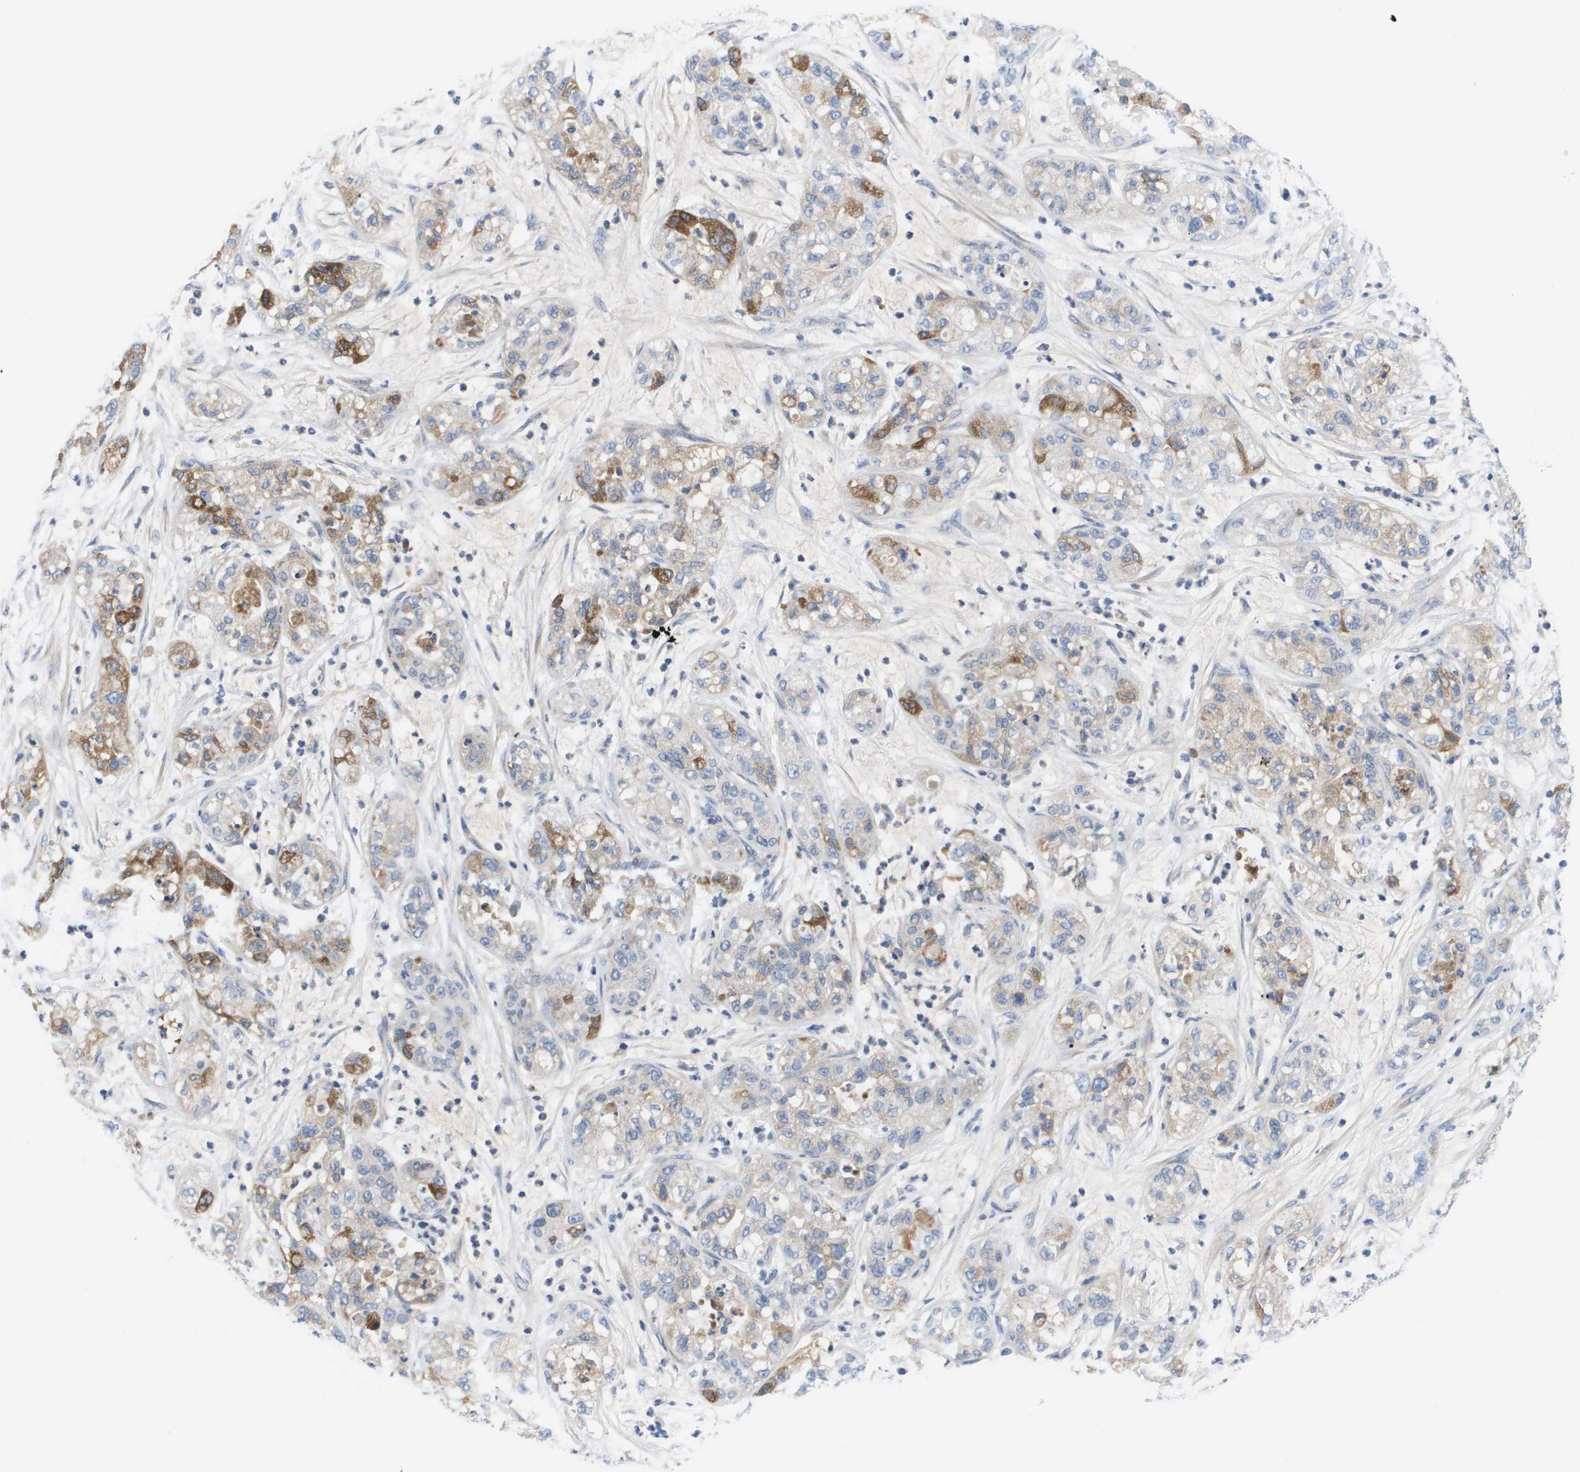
{"staining": {"intensity": "moderate", "quantity": "25%-75%", "location": "cytoplasmic/membranous"}, "tissue": "pancreatic cancer", "cell_type": "Tumor cells", "image_type": "cancer", "snomed": [{"axis": "morphology", "description": "Adenocarcinoma, NOS"}, {"axis": "topography", "description": "Pancreas"}], "caption": "Immunohistochemistry histopathology image of pancreatic cancer stained for a protein (brown), which demonstrates medium levels of moderate cytoplasmic/membranous positivity in approximately 25%-75% of tumor cells.", "gene": "APOA1", "patient": {"sex": "female", "age": 78}}